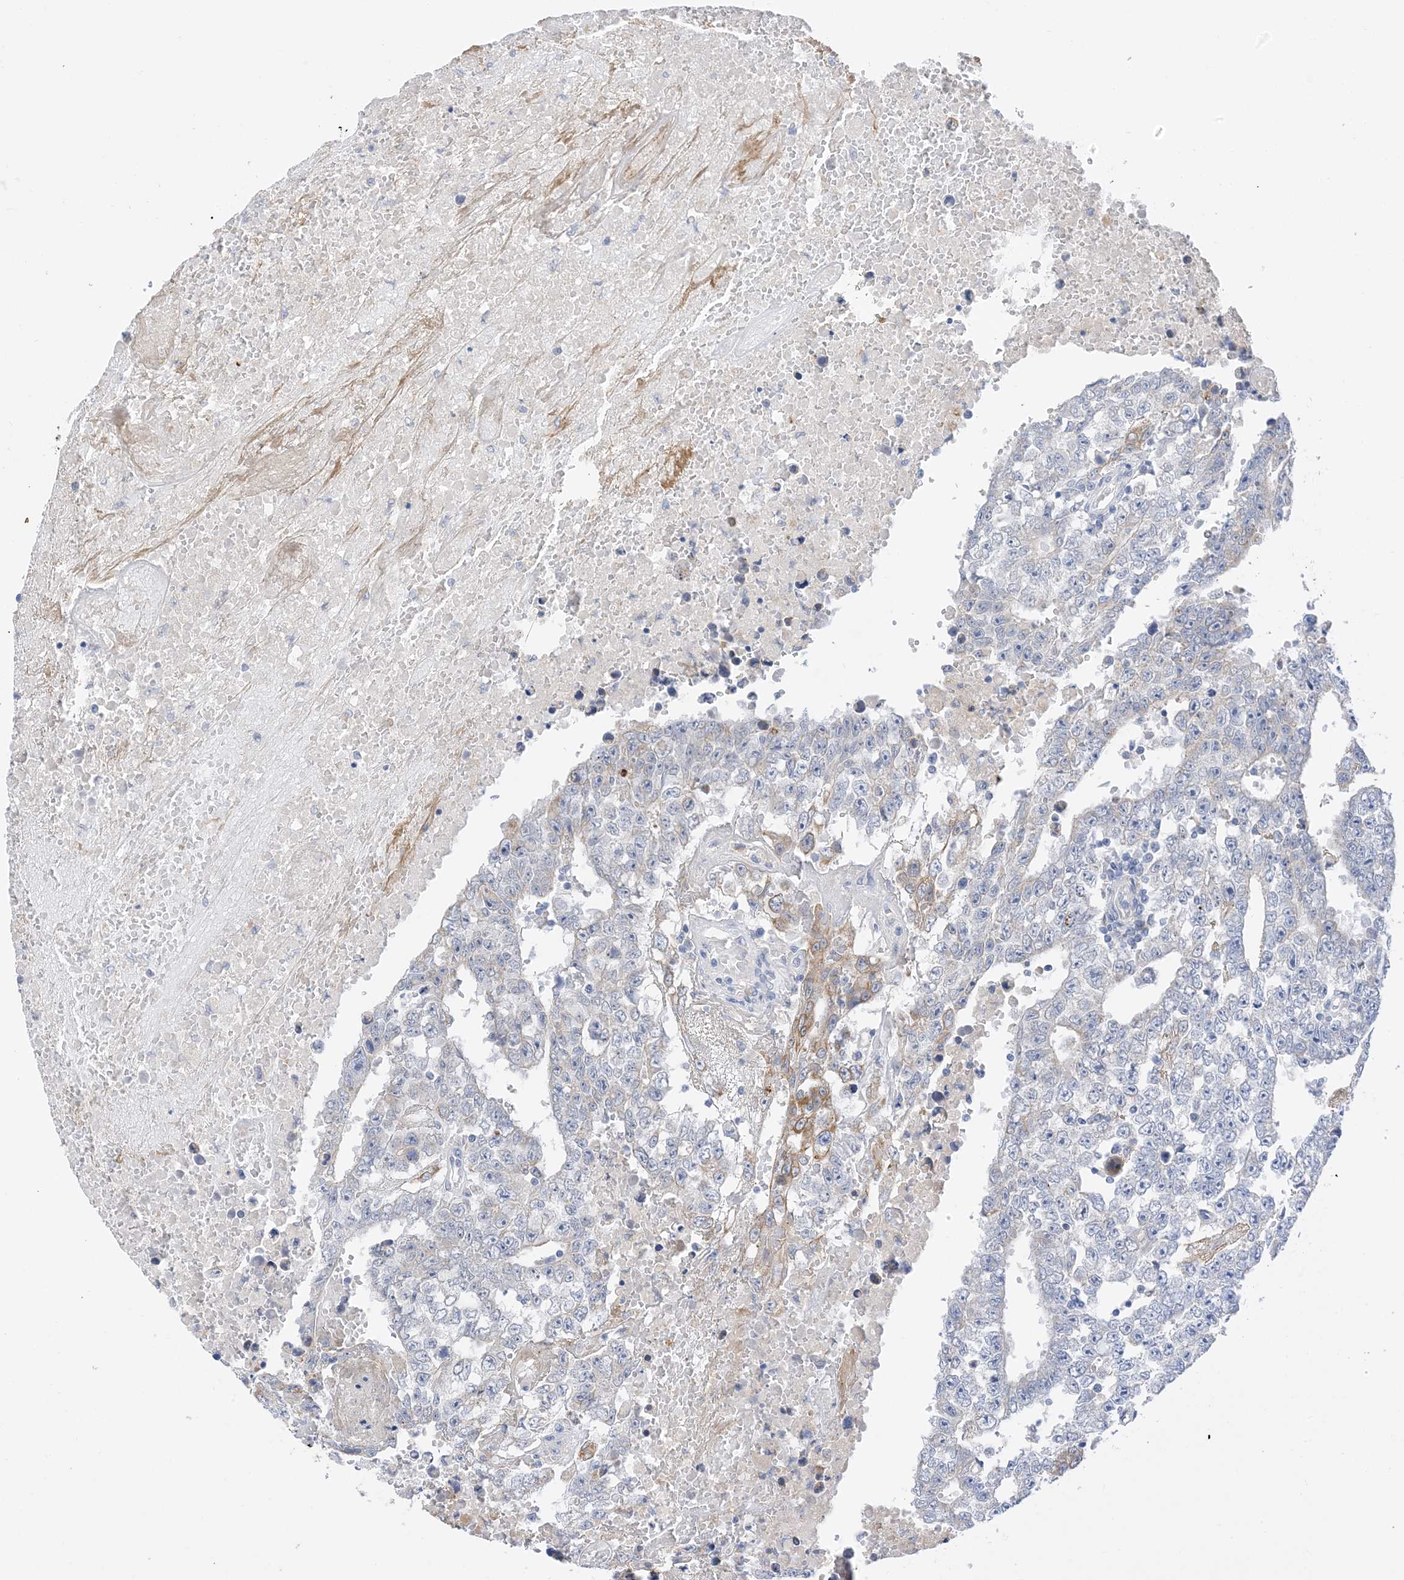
{"staining": {"intensity": "moderate", "quantity": "<25%", "location": "cytoplasmic/membranous"}, "tissue": "testis cancer", "cell_type": "Tumor cells", "image_type": "cancer", "snomed": [{"axis": "morphology", "description": "Carcinoma, Embryonal, NOS"}, {"axis": "topography", "description": "Testis"}], "caption": "DAB (3,3'-diaminobenzidine) immunohistochemical staining of testis cancer displays moderate cytoplasmic/membranous protein positivity in about <25% of tumor cells. (DAB IHC, brown staining for protein, blue staining for nuclei).", "gene": "PLK4", "patient": {"sex": "male", "age": 25}}